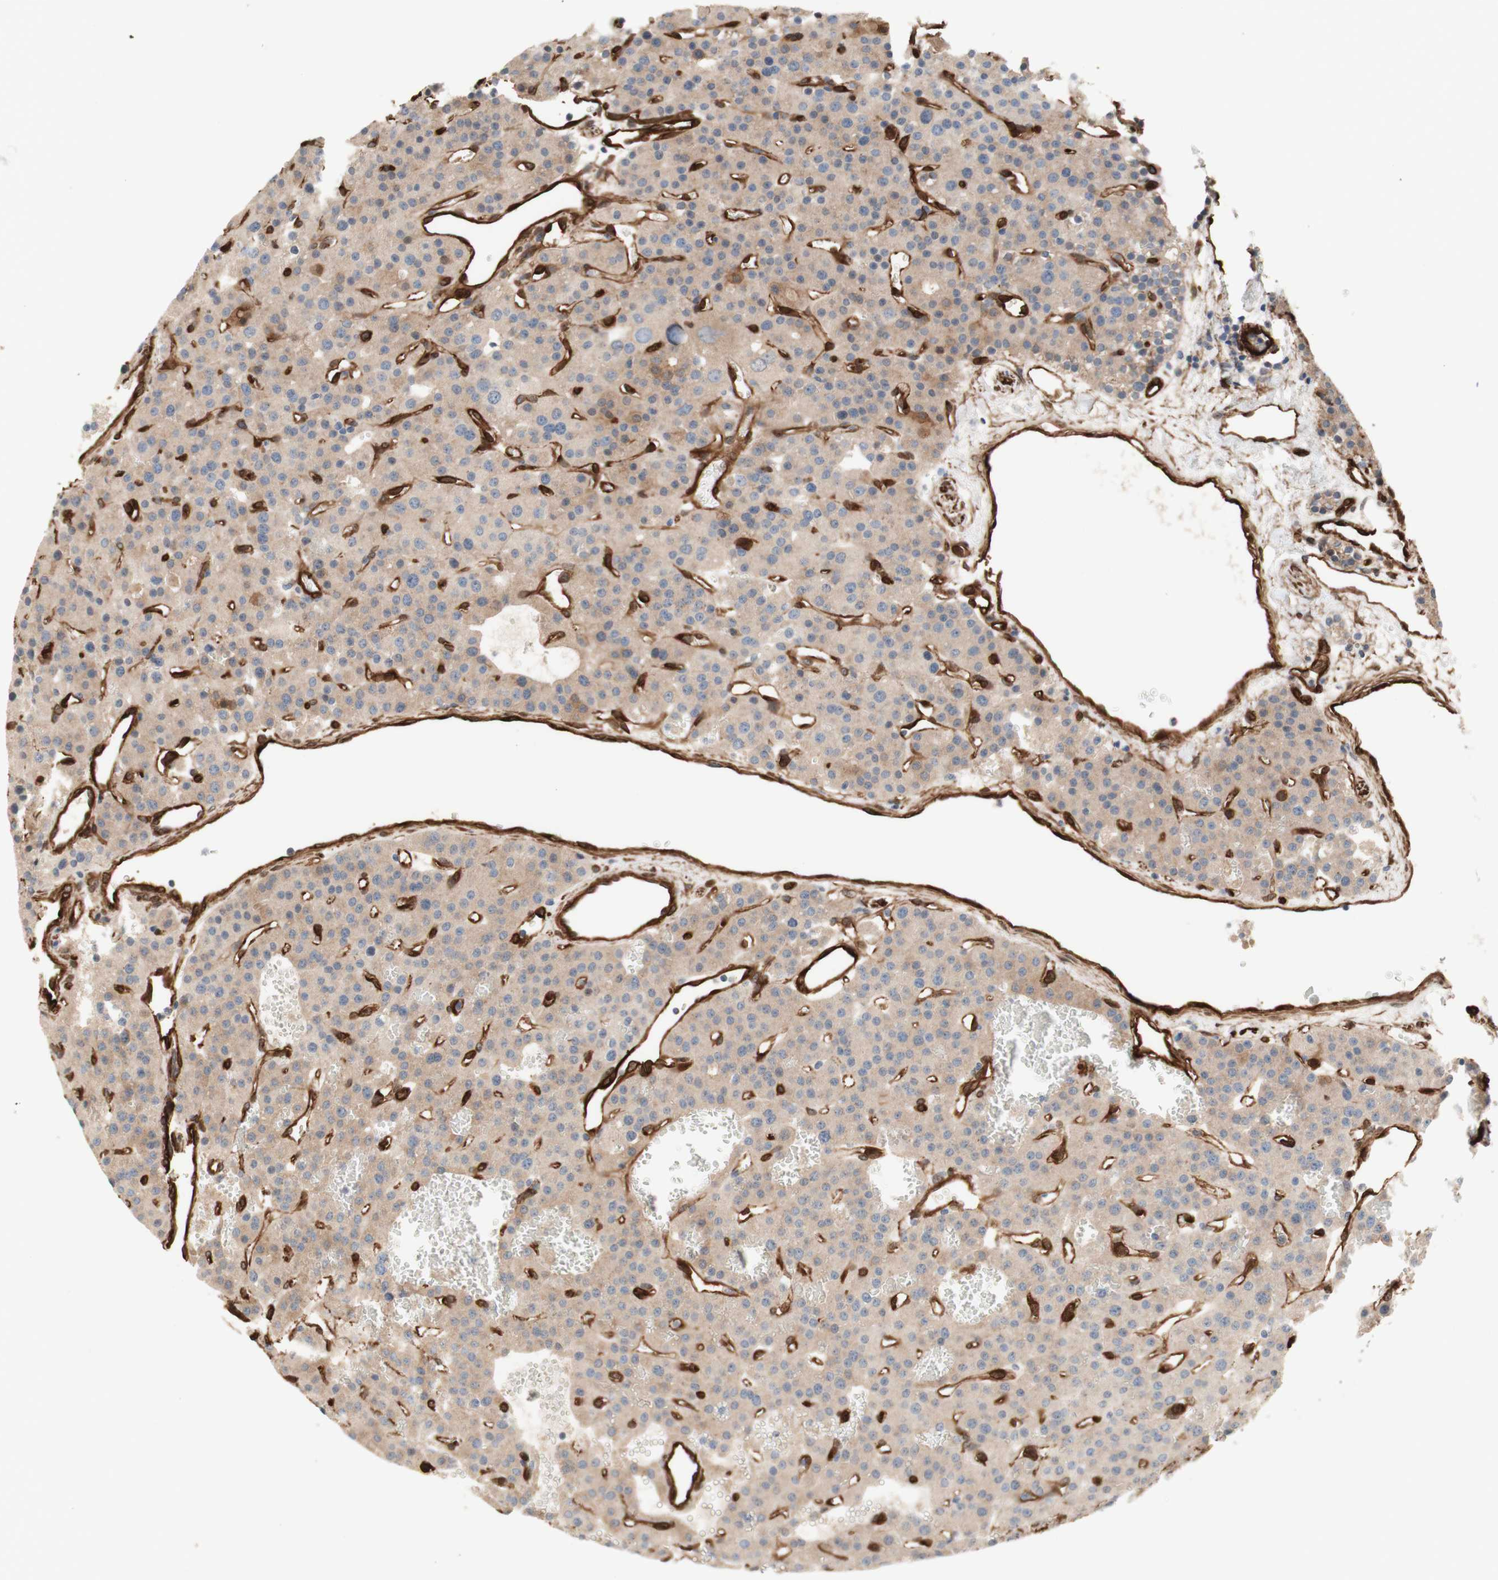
{"staining": {"intensity": "moderate", "quantity": ">75%", "location": "cytoplasmic/membranous"}, "tissue": "parathyroid gland", "cell_type": "Glandular cells", "image_type": "normal", "snomed": [{"axis": "morphology", "description": "Normal tissue, NOS"}, {"axis": "morphology", "description": "Adenoma, NOS"}, {"axis": "topography", "description": "Parathyroid gland"}], "caption": "Immunohistochemical staining of benign parathyroid gland reveals medium levels of moderate cytoplasmic/membranous positivity in about >75% of glandular cells.", "gene": "CNN3", "patient": {"sex": "female", "age": 81}}